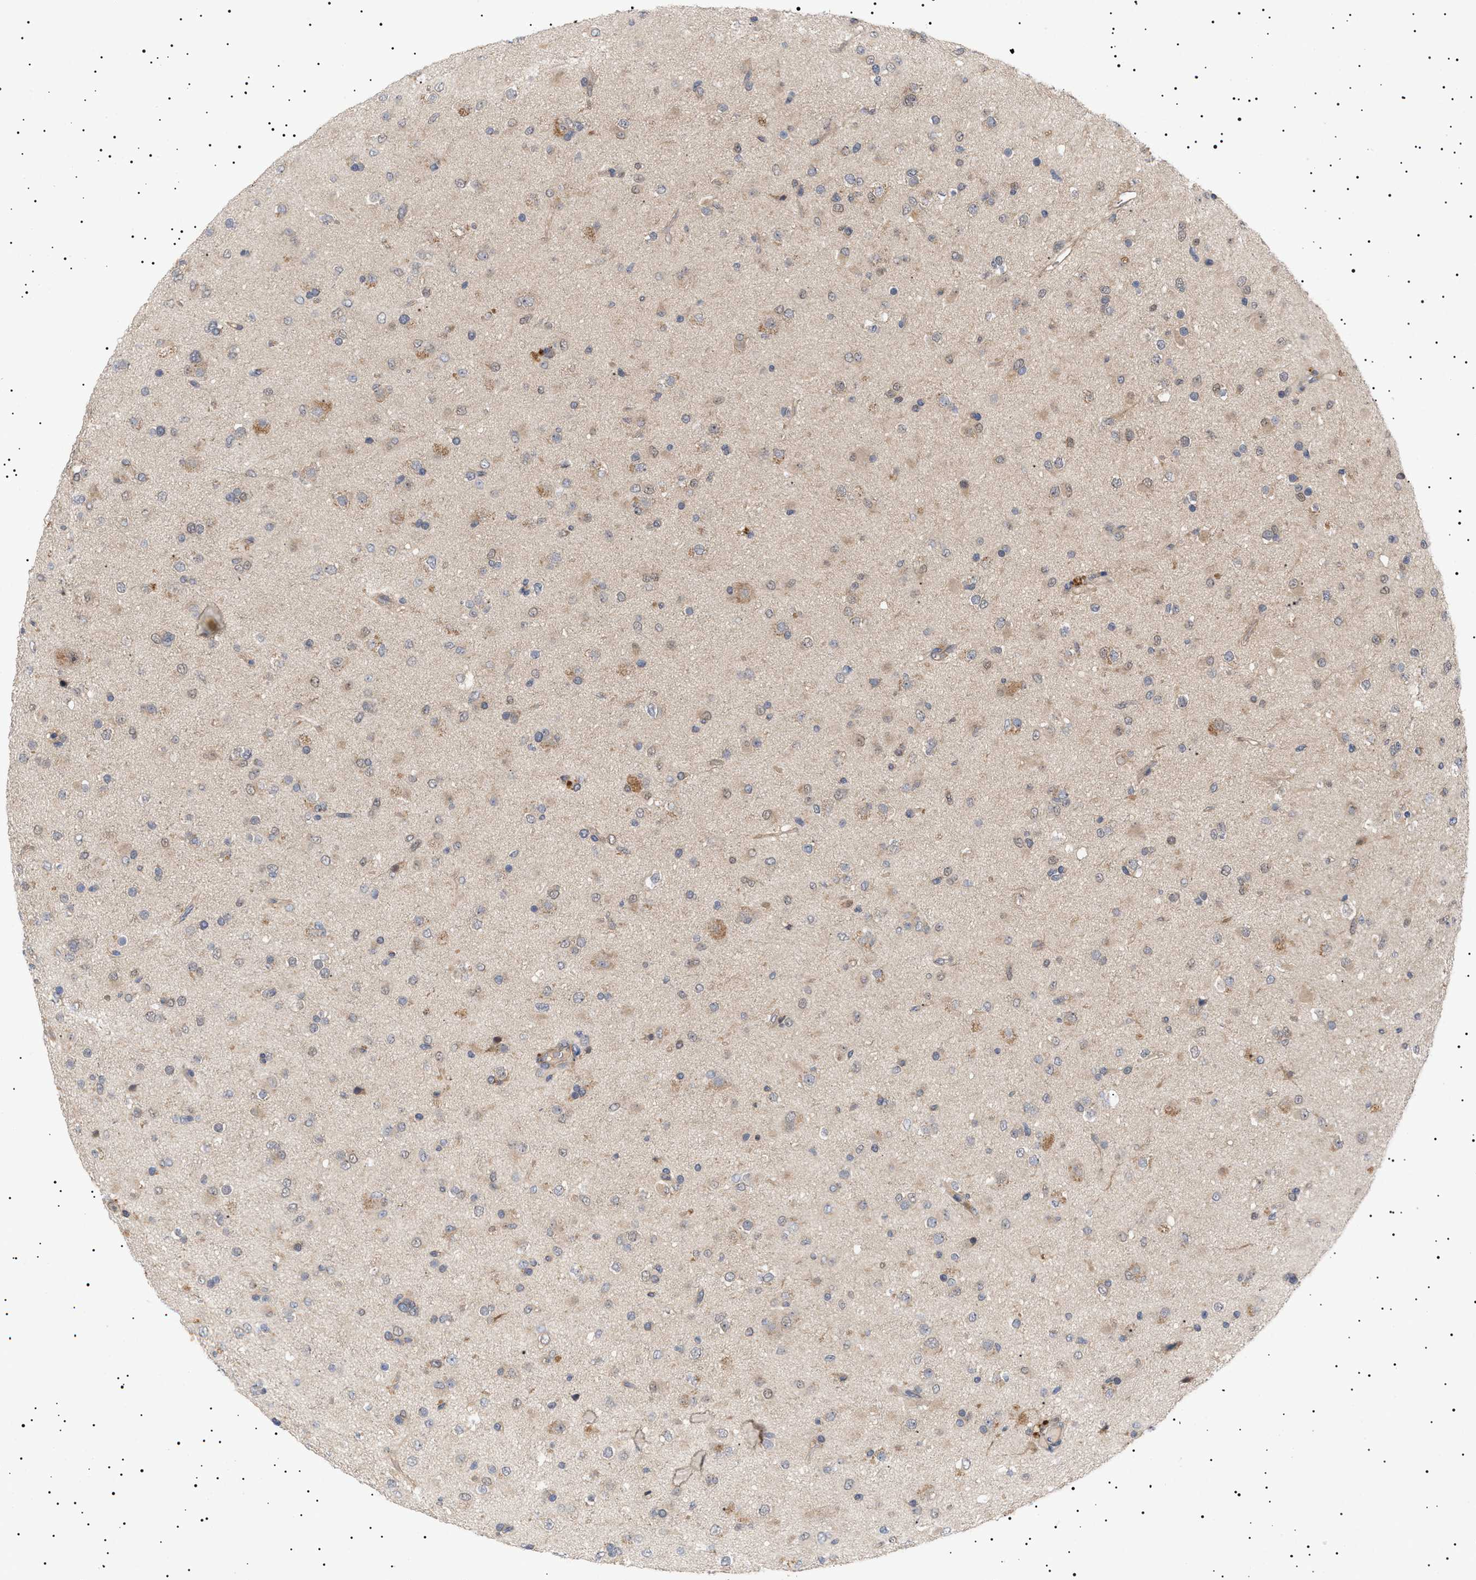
{"staining": {"intensity": "weak", "quantity": "<25%", "location": "cytoplasmic/membranous"}, "tissue": "glioma", "cell_type": "Tumor cells", "image_type": "cancer", "snomed": [{"axis": "morphology", "description": "Glioma, malignant, Low grade"}, {"axis": "topography", "description": "Brain"}], "caption": "DAB immunohistochemical staining of human malignant glioma (low-grade) reveals no significant expression in tumor cells.", "gene": "NPLOC4", "patient": {"sex": "male", "age": 65}}